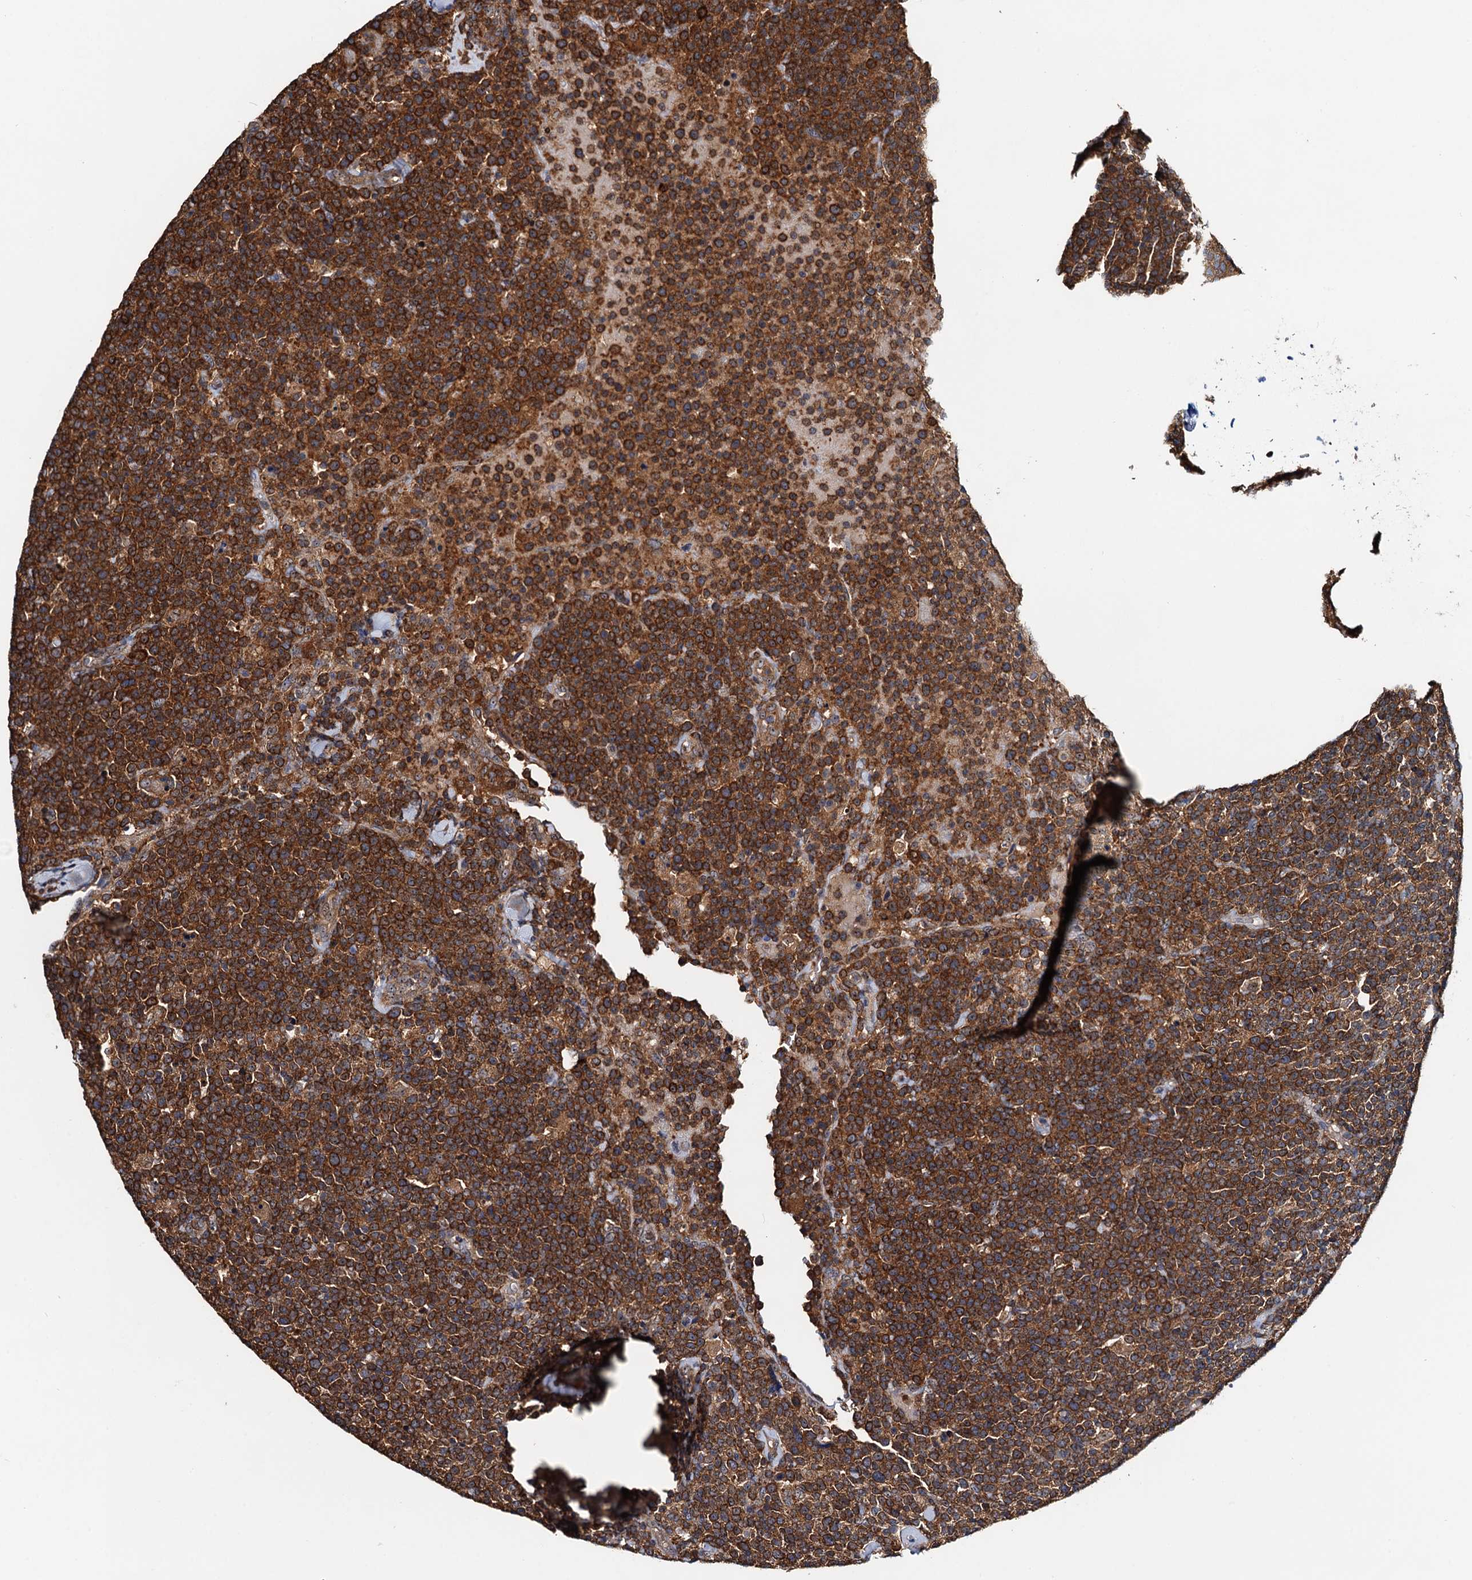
{"staining": {"intensity": "strong", "quantity": ">75%", "location": "cytoplasmic/membranous"}, "tissue": "lymphoma", "cell_type": "Tumor cells", "image_type": "cancer", "snomed": [{"axis": "morphology", "description": "Malignant lymphoma, non-Hodgkin's type, High grade"}, {"axis": "topography", "description": "Lymph node"}], "caption": "Immunohistochemistry (IHC) histopathology image of neoplastic tissue: malignant lymphoma, non-Hodgkin's type (high-grade) stained using immunohistochemistry displays high levels of strong protein expression localized specifically in the cytoplasmic/membranous of tumor cells, appearing as a cytoplasmic/membranous brown color.", "gene": "USP6NL", "patient": {"sex": "male", "age": 61}}